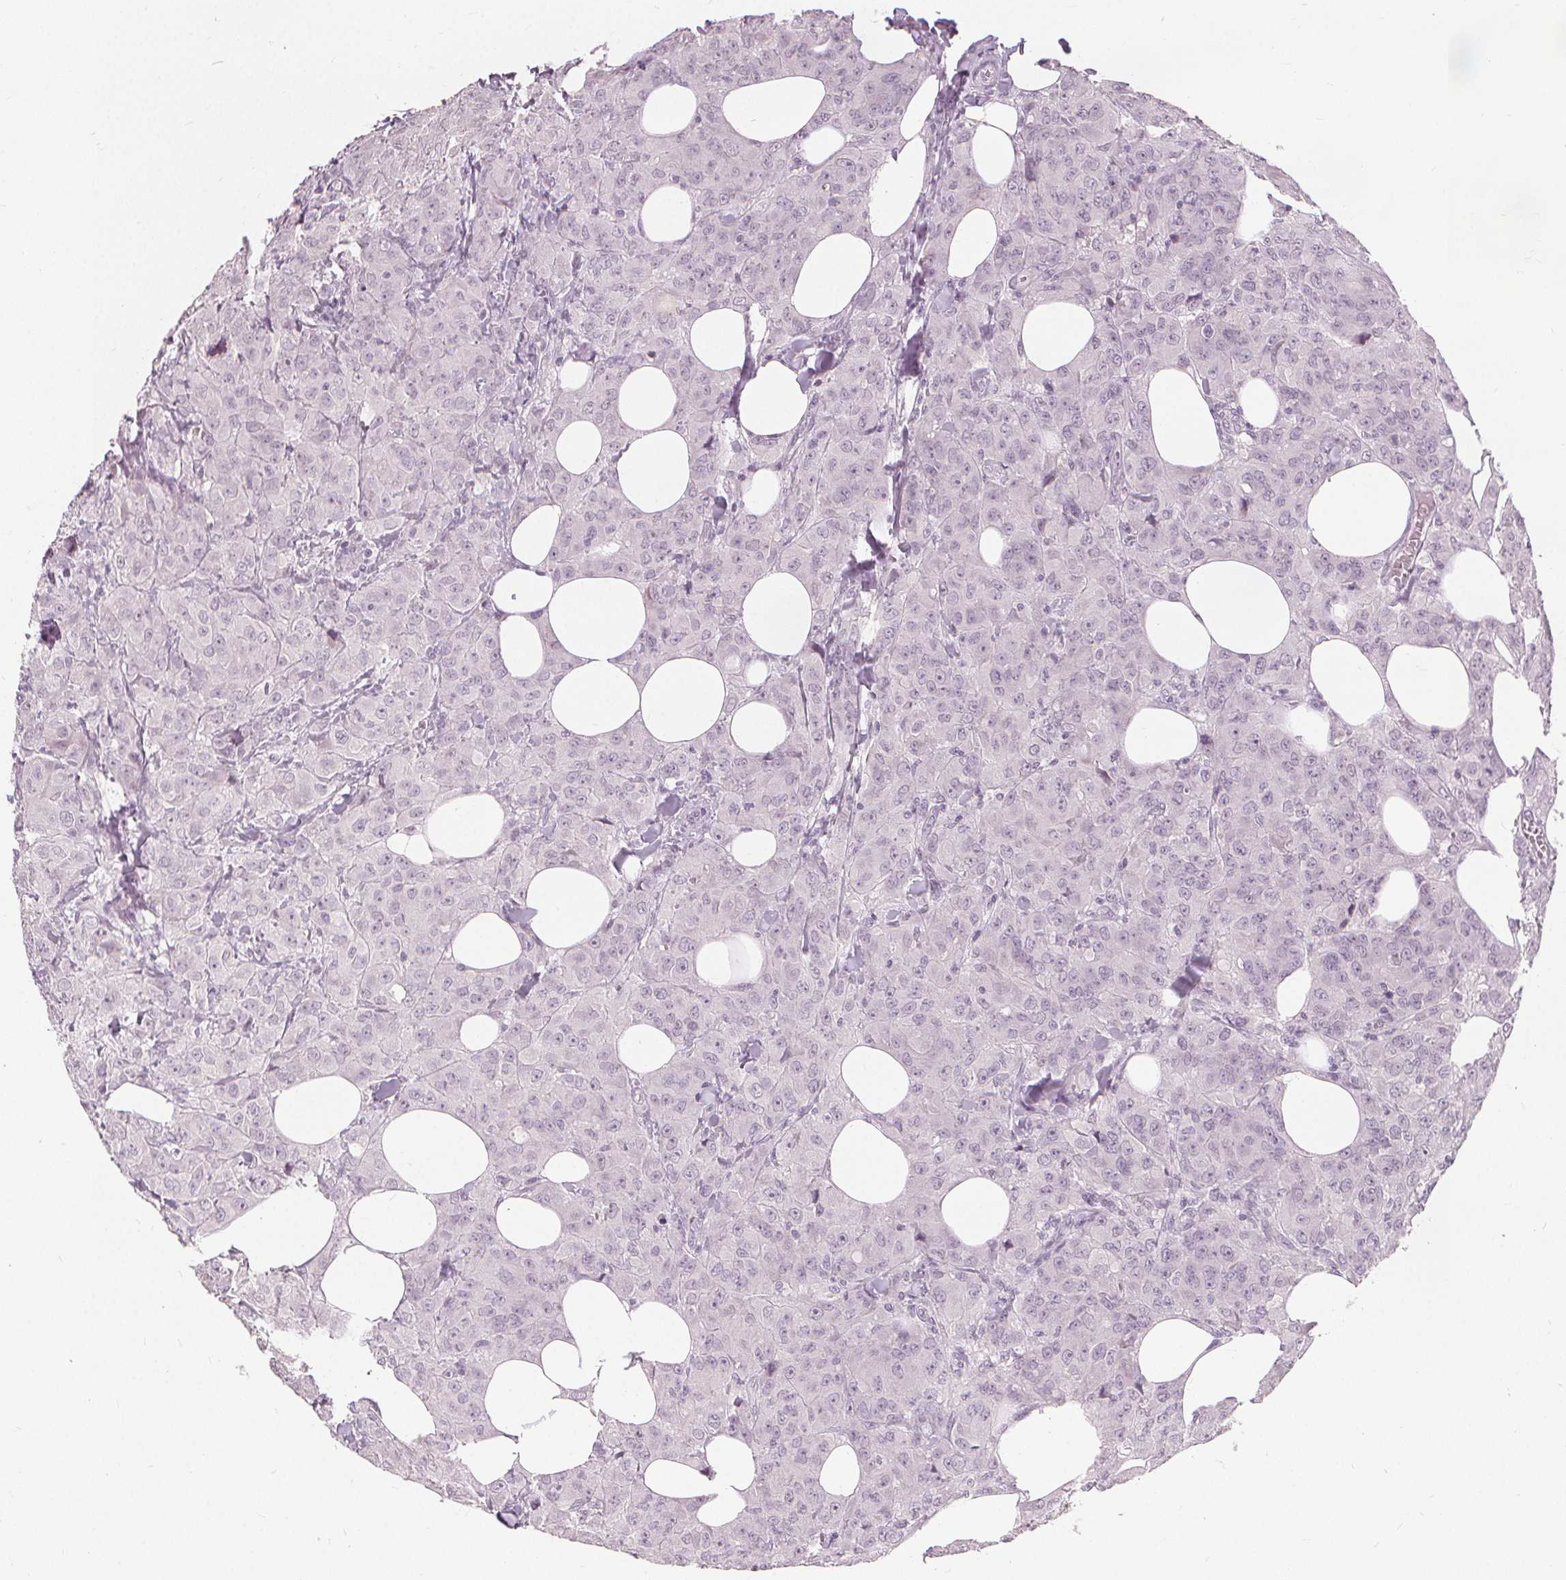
{"staining": {"intensity": "negative", "quantity": "none", "location": "none"}, "tissue": "breast cancer", "cell_type": "Tumor cells", "image_type": "cancer", "snomed": [{"axis": "morphology", "description": "Normal tissue, NOS"}, {"axis": "morphology", "description": "Duct carcinoma"}, {"axis": "topography", "description": "Breast"}], "caption": "The immunohistochemistry micrograph has no significant expression in tumor cells of breast invasive ductal carcinoma tissue.", "gene": "SFTPD", "patient": {"sex": "female", "age": 43}}